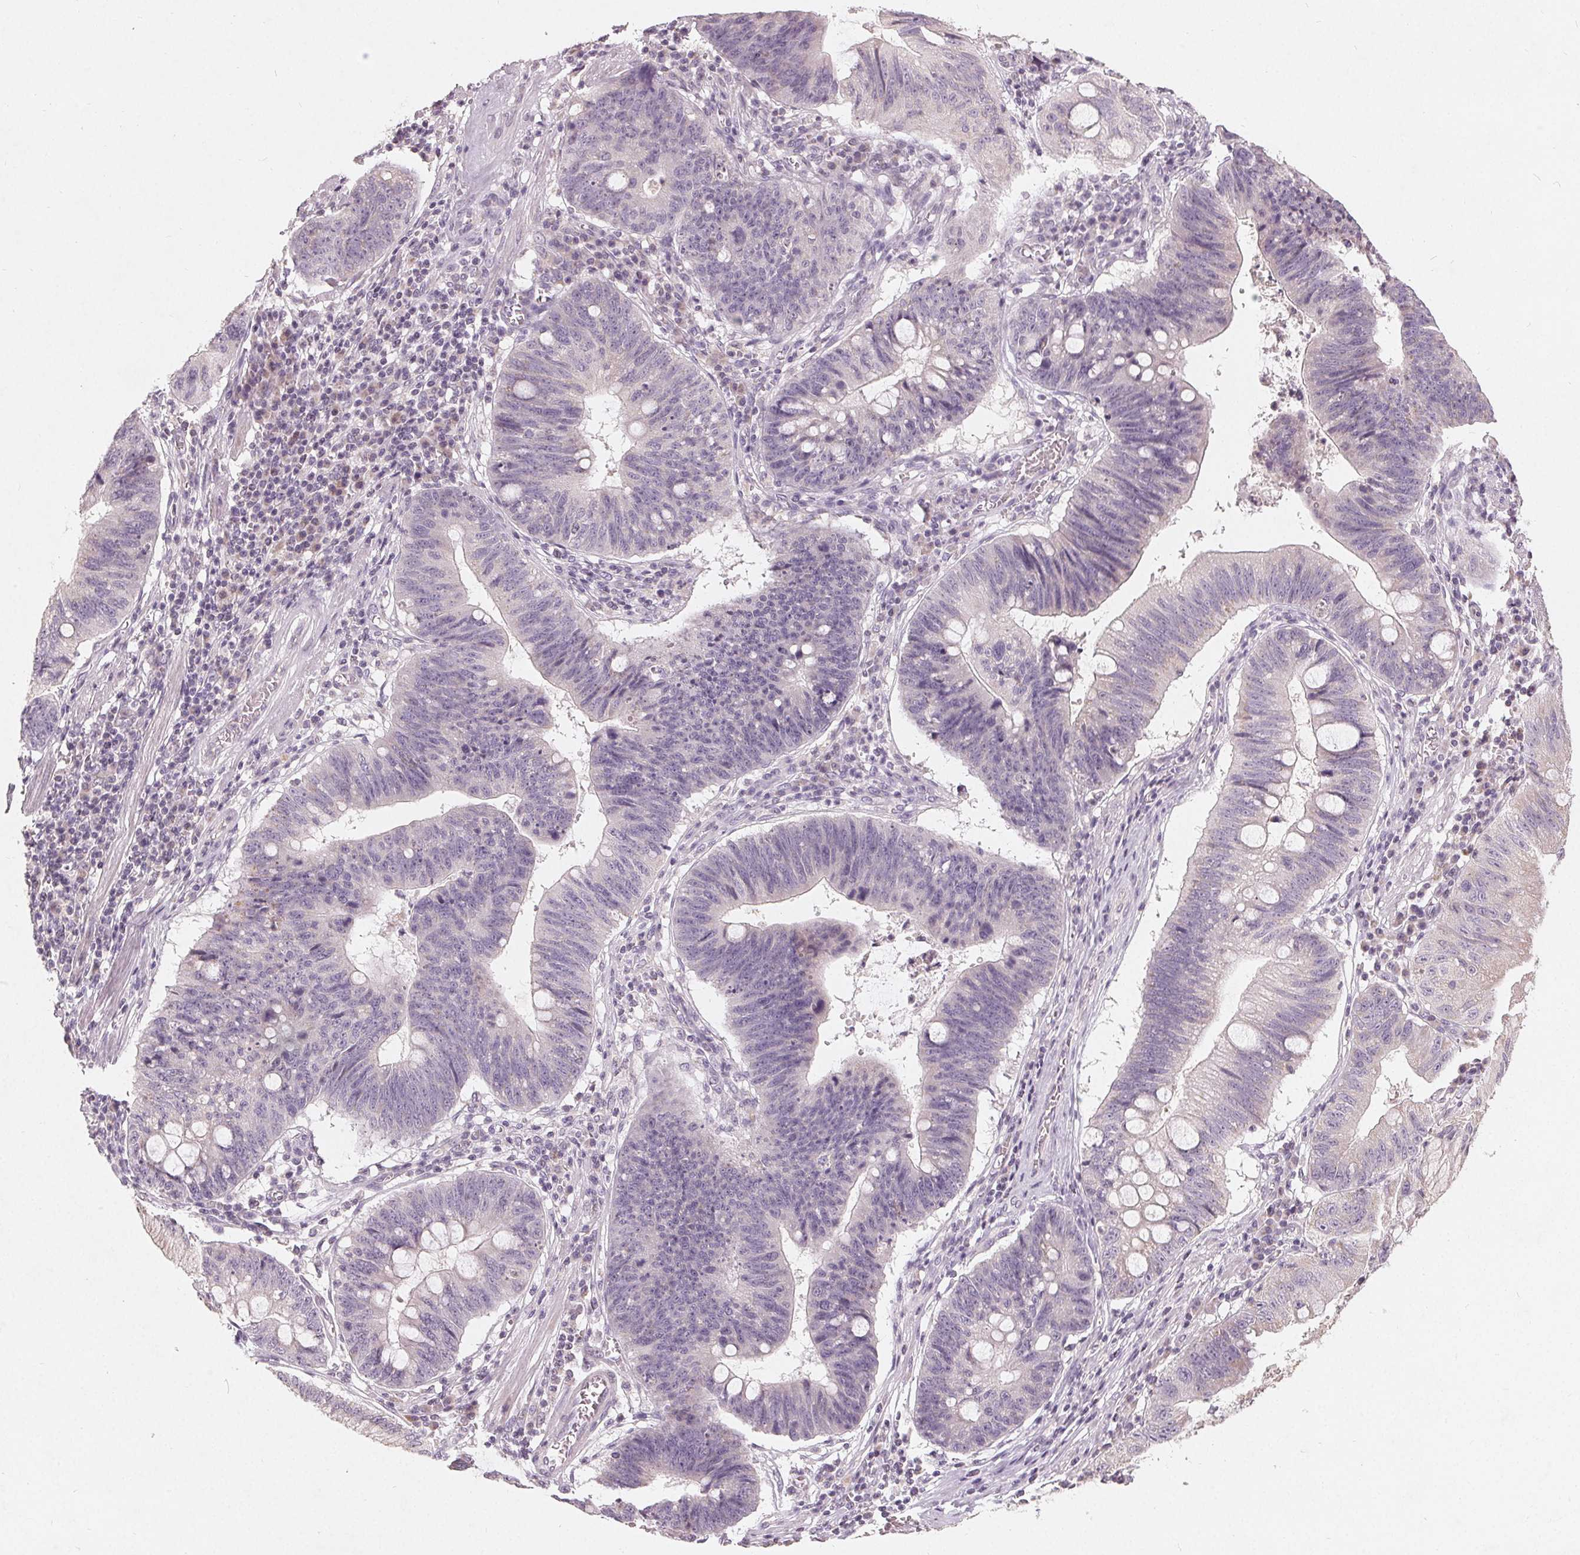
{"staining": {"intensity": "negative", "quantity": "none", "location": "none"}, "tissue": "stomach cancer", "cell_type": "Tumor cells", "image_type": "cancer", "snomed": [{"axis": "morphology", "description": "Adenocarcinoma, NOS"}, {"axis": "topography", "description": "Stomach"}], "caption": "IHC of adenocarcinoma (stomach) reveals no expression in tumor cells.", "gene": "TRIM60", "patient": {"sex": "male", "age": 59}}